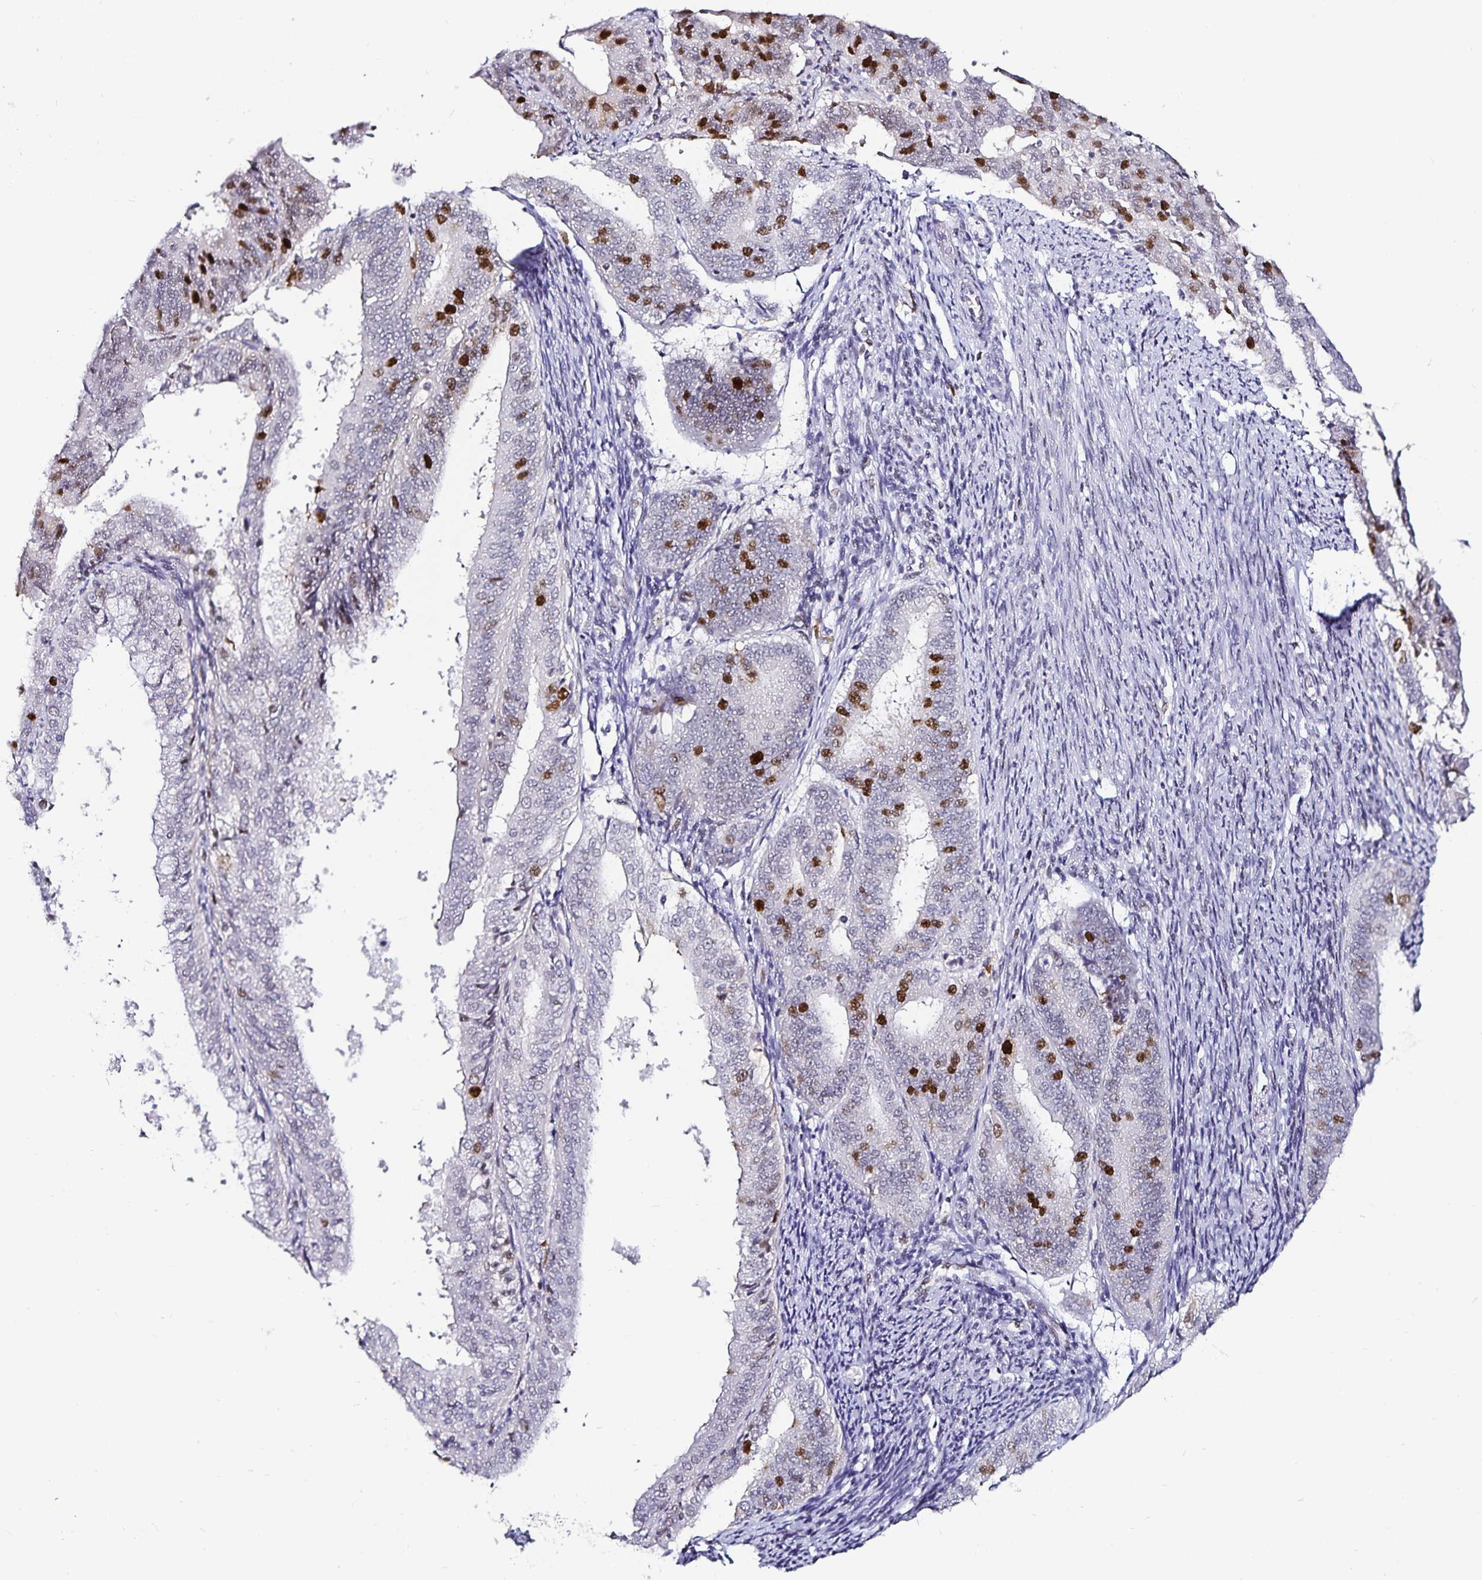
{"staining": {"intensity": "strong", "quantity": "25%-75%", "location": "nuclear"}, "tissue": "endometrial cancer", "cell_type": "Tumor cells", "image_type": "cancer", "snomed": [{"axis": "morphology", "description": "Adenocarcinoma, NOS"}, {"axis": "topography", "description": "Endometrium"}], "caption": "This micrograph reveals adenocarcinoma (endometrial) stained with IHC to label a protein in brown. The nuclear of tumor cells show strong positivity for the protein. Nuclei are counter-stained blue.", "gene": "ANLN", "patient": {"sex": "female", "age": 63}}